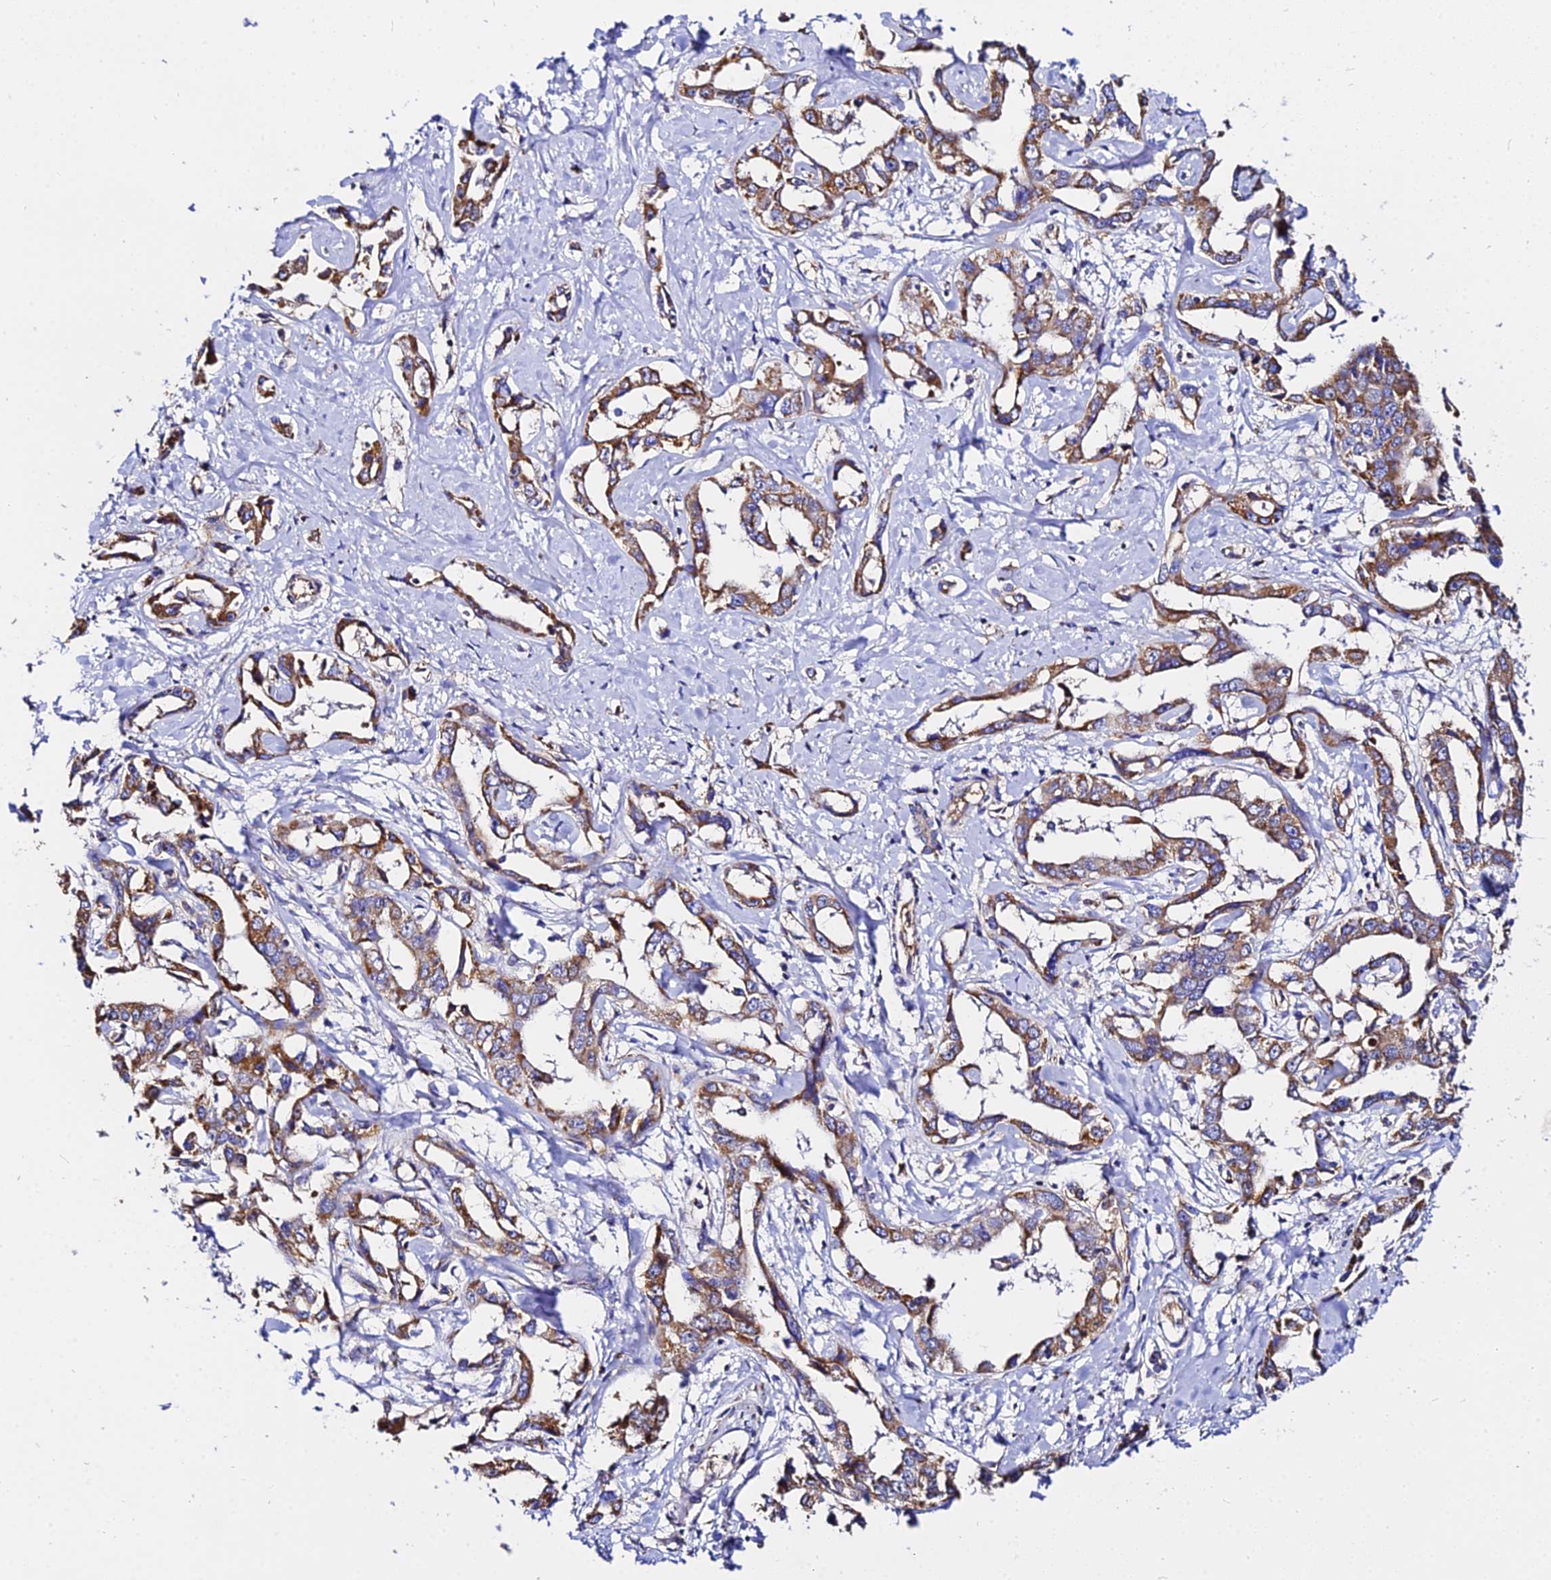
{"staining": {"intensity": "moderate", "quantity": ">75%", "location": "cytoplasmic/membranous"}, "tissue": "liver cancer", "cell_type": "Tumor cells", "image_type": "cancer", "snomed": [{"axis": "morphology", "description": "Cholangiocarcinoma"}, {"axis": "topography", "description": "Liver"}], "caption": "Protein expression analysis of liver cancer (cholangiocarcinoma) demonstrates moderate cytoplasmic/membranous positivity in about >75% of tumor cells.", "gene": "ZNF573", "patient": {"sex": "male", "age": 59}}